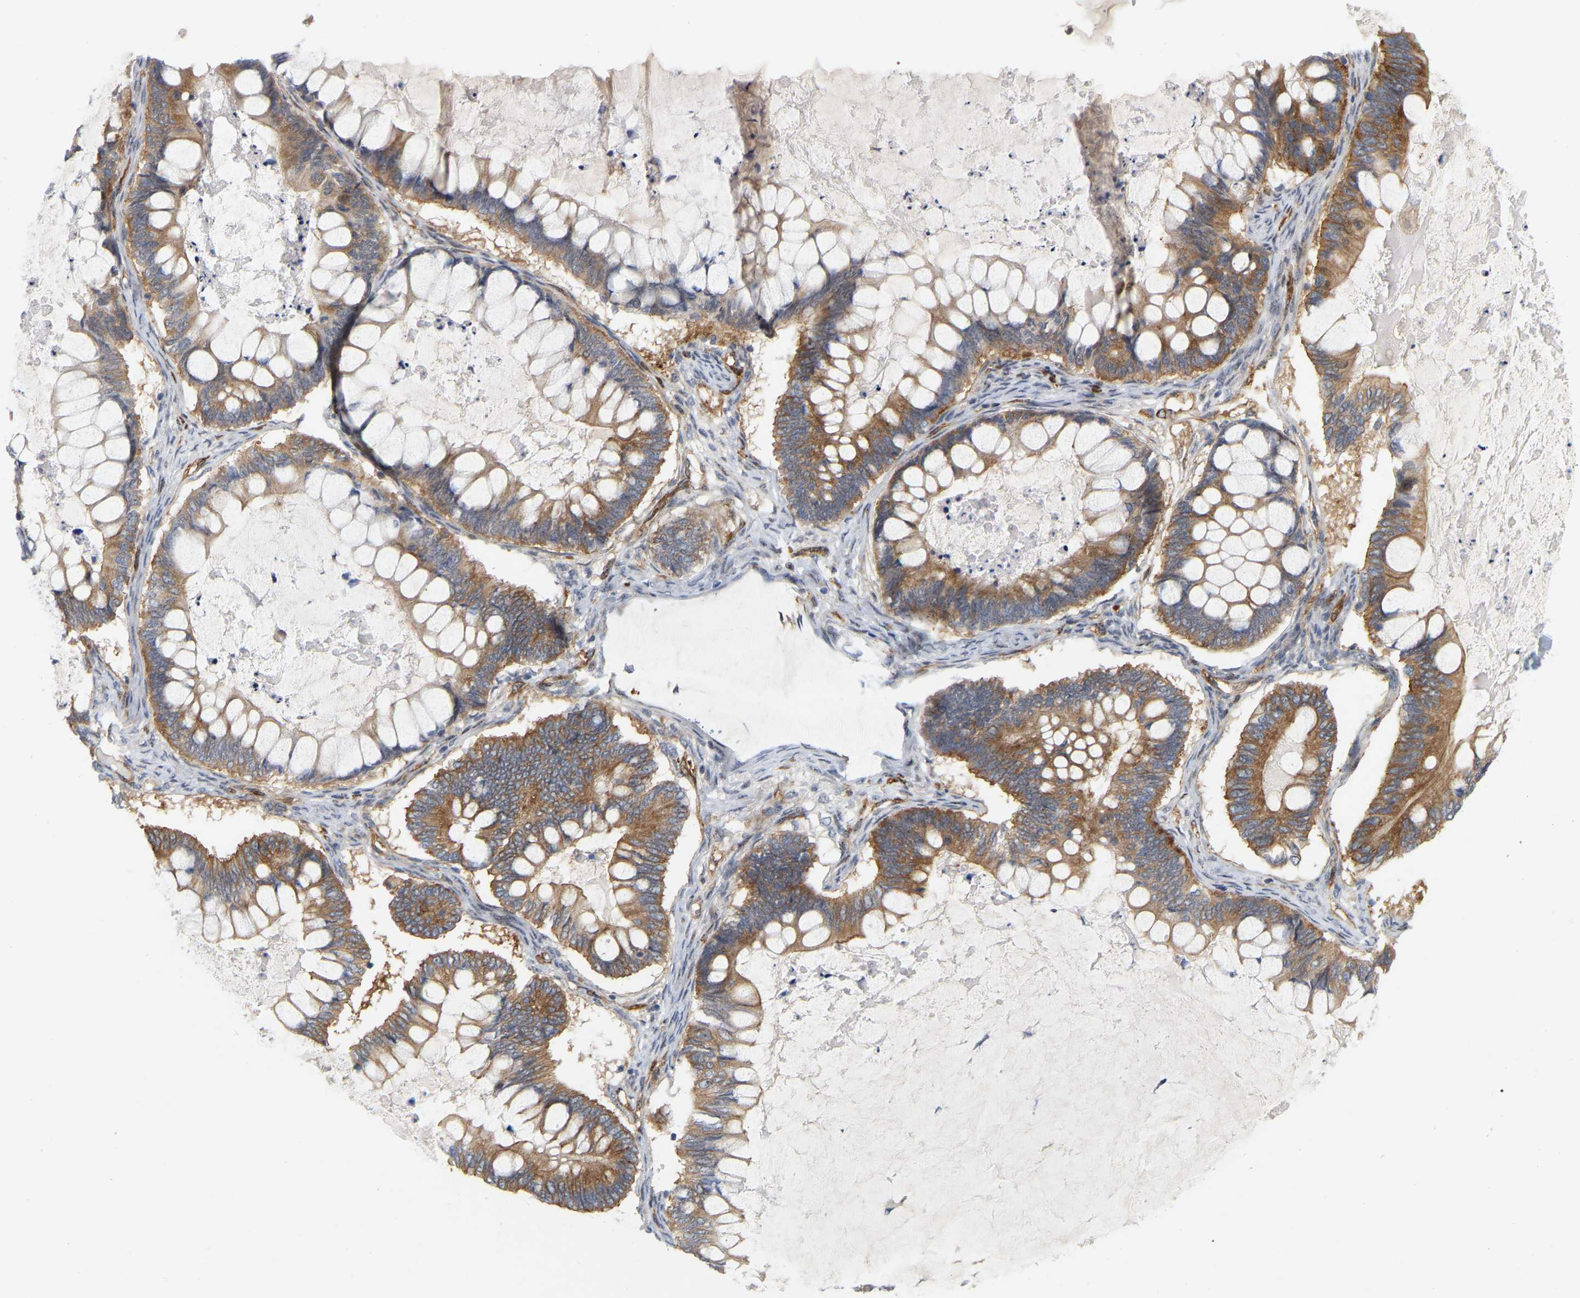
{"staining": {"intensity": "strong", "quantity": ">75%", "location": "cytoplasmic/membranous"}, "tissue": "ovarian cancer", "cell_type": "Tumor cells", "image_type": "cancer", "snomed": [{"axis": "morphology", "description": "Cystadenocarcinoma, mucinous, NOS"}, {"axis": "topography", "description": "Ovary"}], "caption": "An immunohistochemistry image of neoplastic tissue is shown. Protein staining in brown highlights strong cytoplasmic/membranous positivity in ovarian cancer (mucinous cystadenocarcinoma) within tumor cells.", "gene": "RAPH1", "patient": {"sex": "female", "age": 61}}